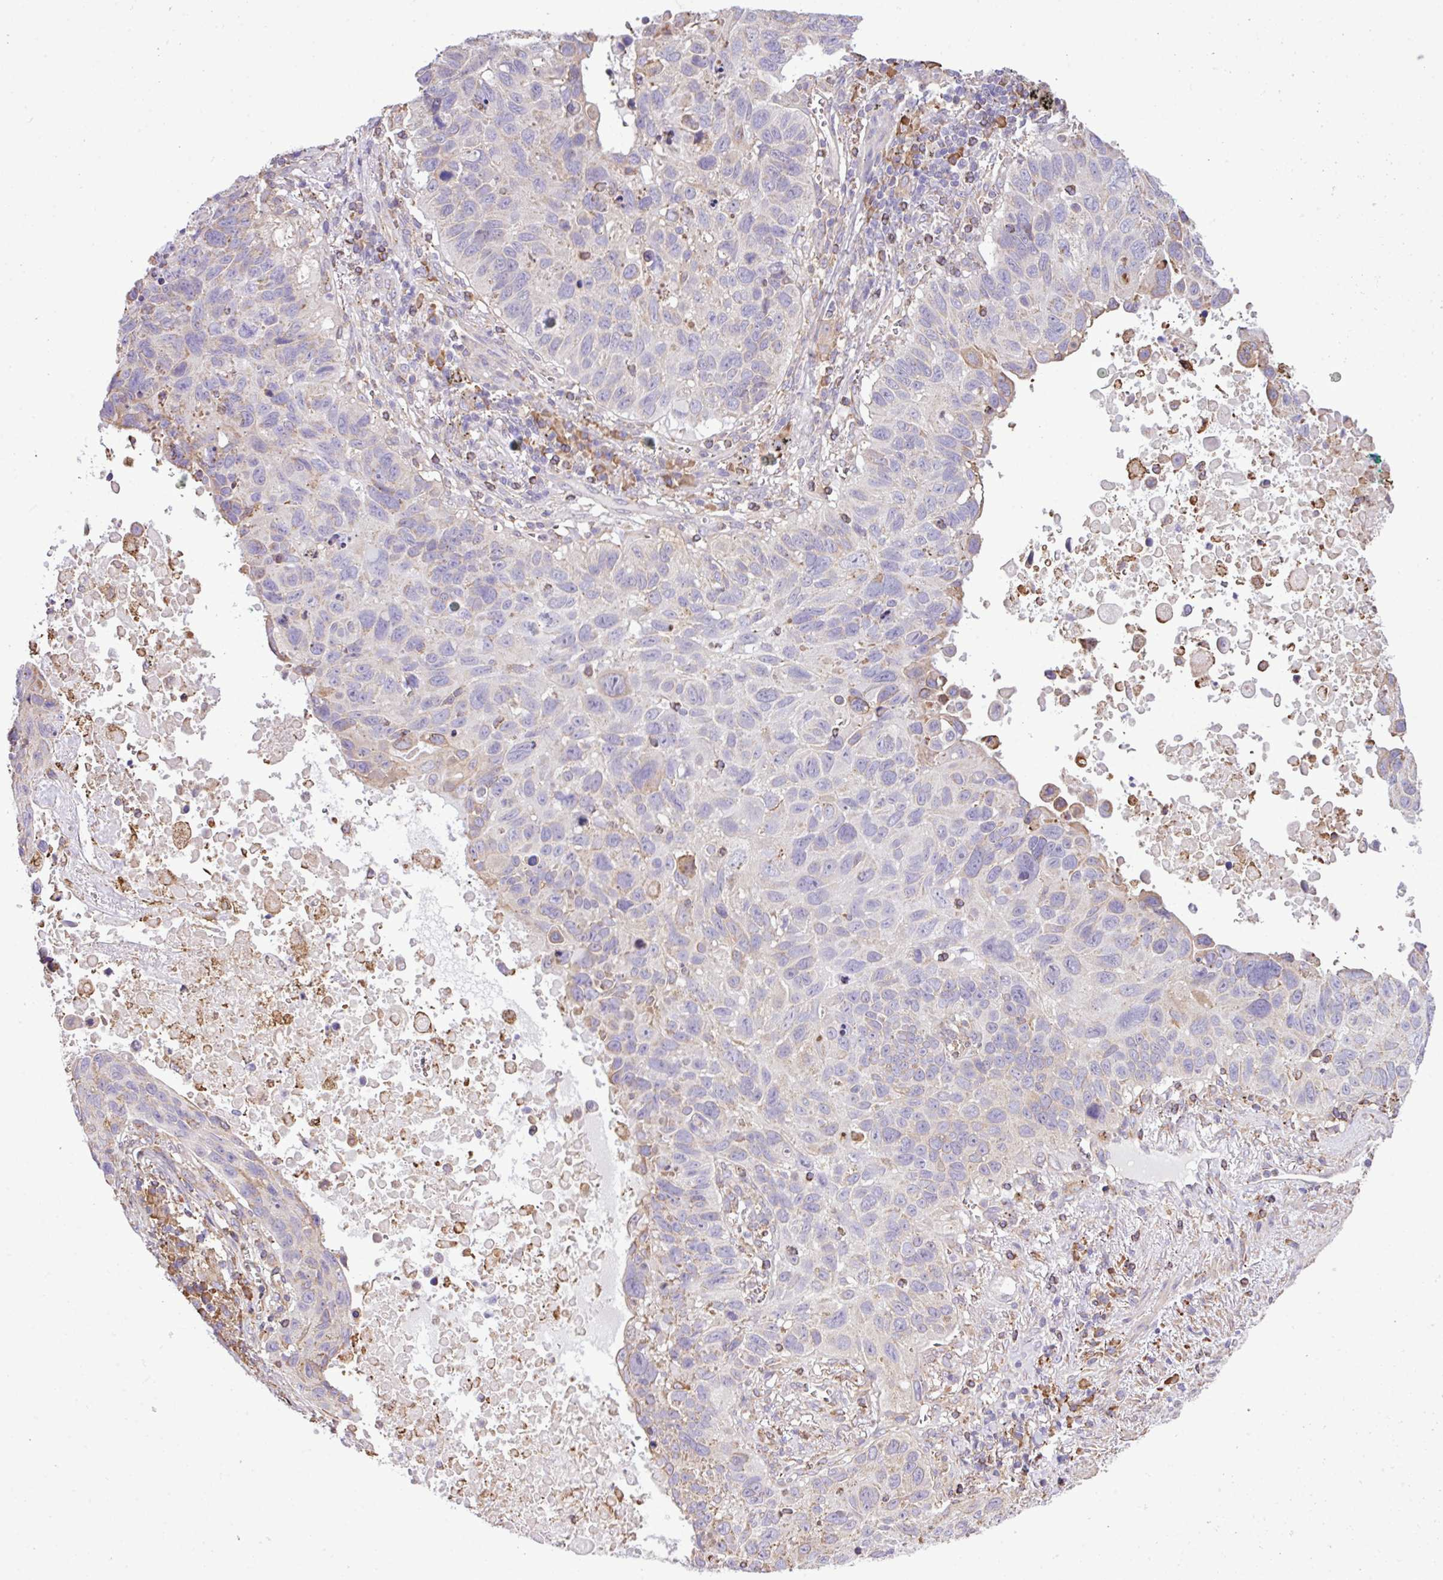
{"staining": {"intensity": "weak", "quantity": "<25%", "location": "cytoplasmic/membranous"}, "tissue": "lung cancer", "cell_type": "Tumor cells", "image_type": "cancer", "snomed": [{"axis": "morphology", "description": "Squamous cell carcinoma, NOS"}, {"axis": "topography", "description": "Lung"}], "caption": "Human lung cancer (squamous cell carcinoma) stained for a protein using immunohistochemistry (IHC) demonstrates no expression in tumor cells.", "gene": "ZSCAN5A", "patient": {"sex": "male", "age": 66}}